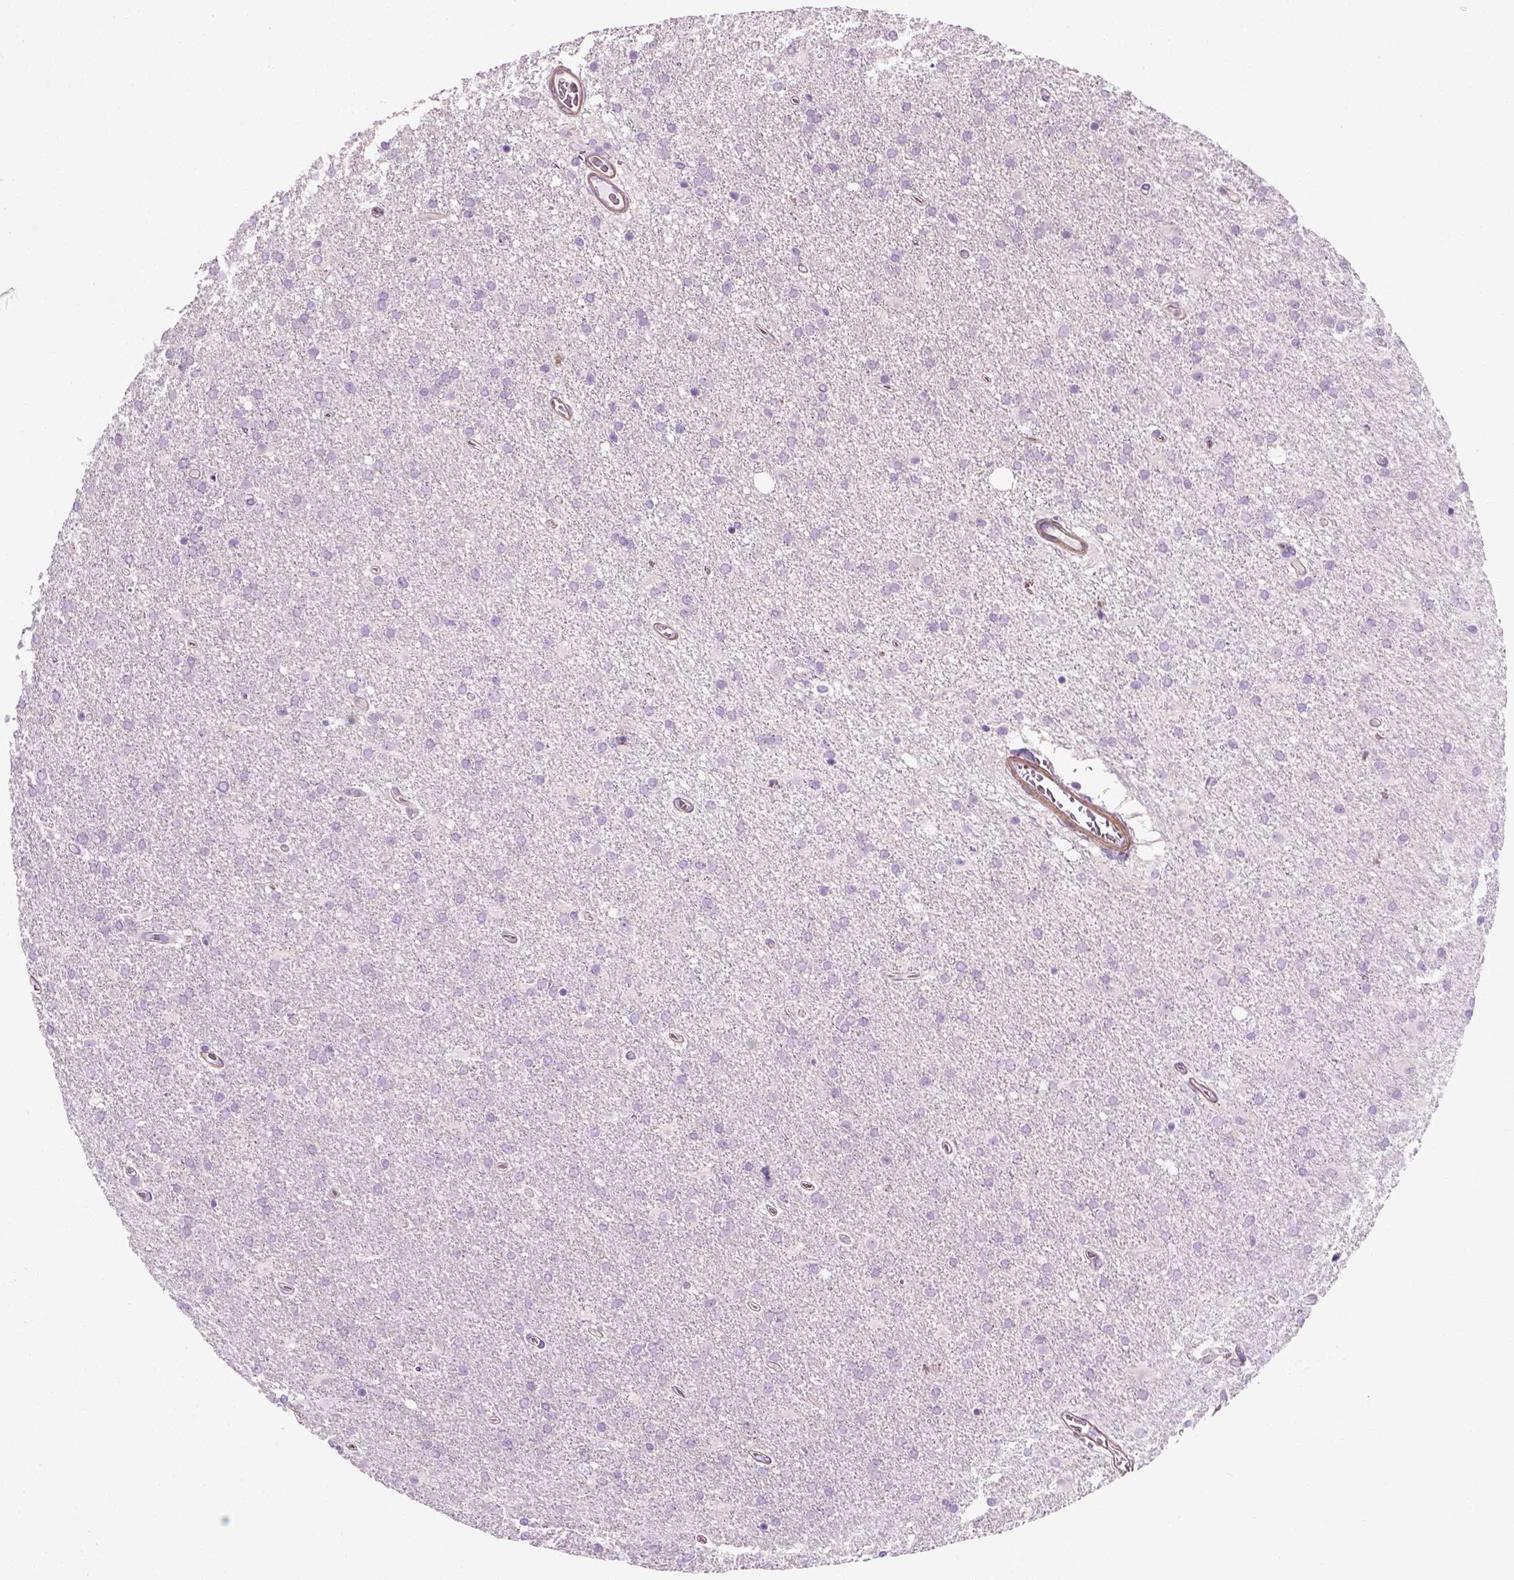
{"staining": {"intensity": "negative", "quantity": "none", "location": "none"}, "tissue": "glioma", "cell_type": "Tumor cells", "image_type": "cancer", "snomed": [{"axis": "morphology", "description": "Glioma, malignant, High grade"}, {"axis": "topography", "description": "Cerebral cortex"}], "caption": "Glioma stained for a protein using immunohistochemistry demonstrates no positivity tumor cells.", "gene": "FAM161A", "patient": {"sex": "male", "age": 70}}